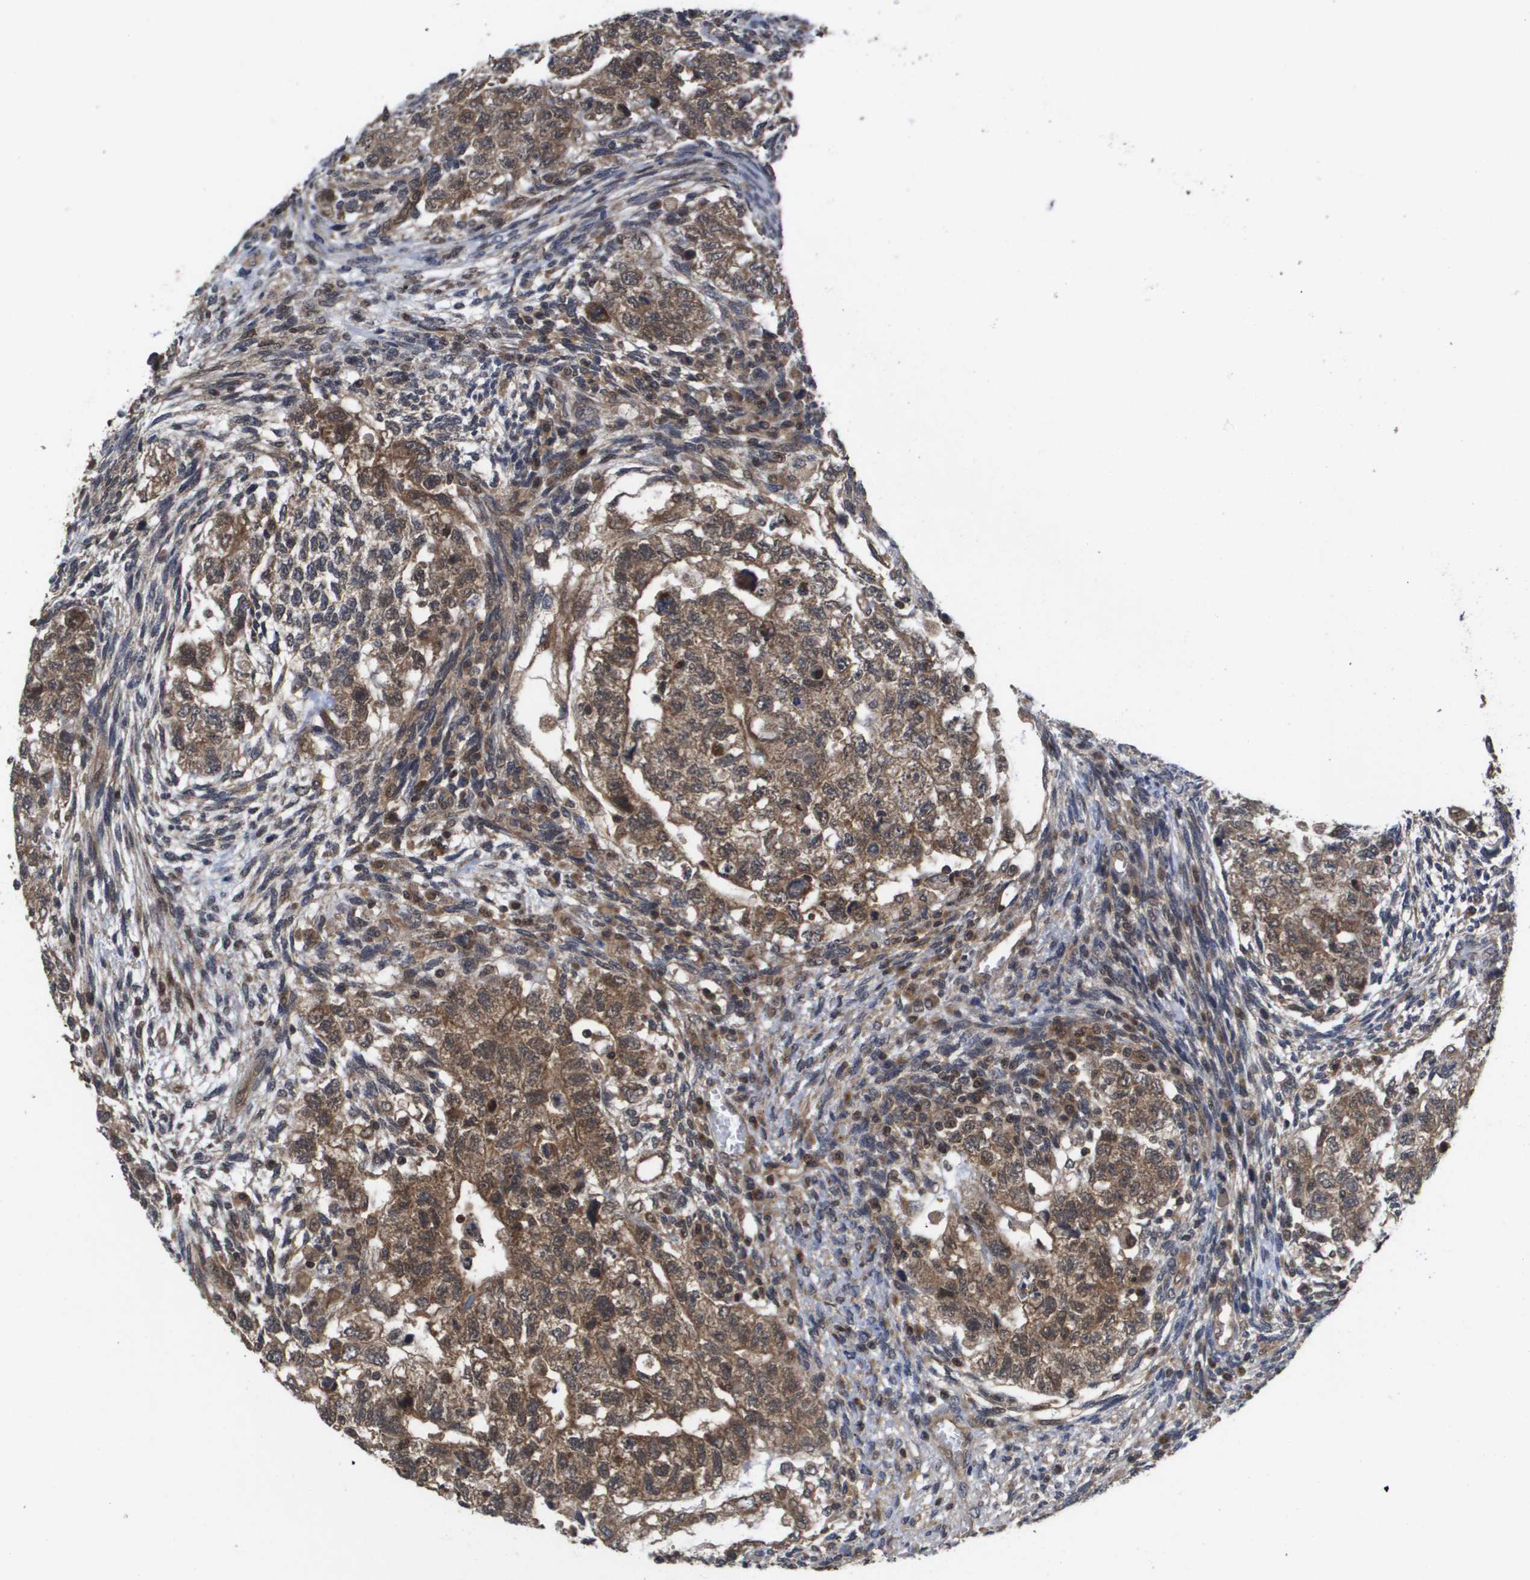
{"staining": {"intensity": "moderate", "quantity": ">75%", "location": "cytoplasmic/membranous"}, "tissue": "testis cancer", "cell_type": "Tumor cells", "image_type": "cancer", "snomed": [{"axis": "morphology", "description": "Normal tissue, NOS"}, {"axis": "morphology", "description": "Carcinoma, Embryonal, NOS"}, {"axis": "topography", "description": "Testis"}], "caption": "Testis cancer (embryonal carcinoma) tissue reveals moderate cytoplasmic/membranous staining in approximately >75% of tumor cells, visualized by immunohistochemistry. (DAB IHC, brown staining for protein, blue staining for nuclei).", "gene": "RBM38", "patient": {"sex": "male", "age": 36}}